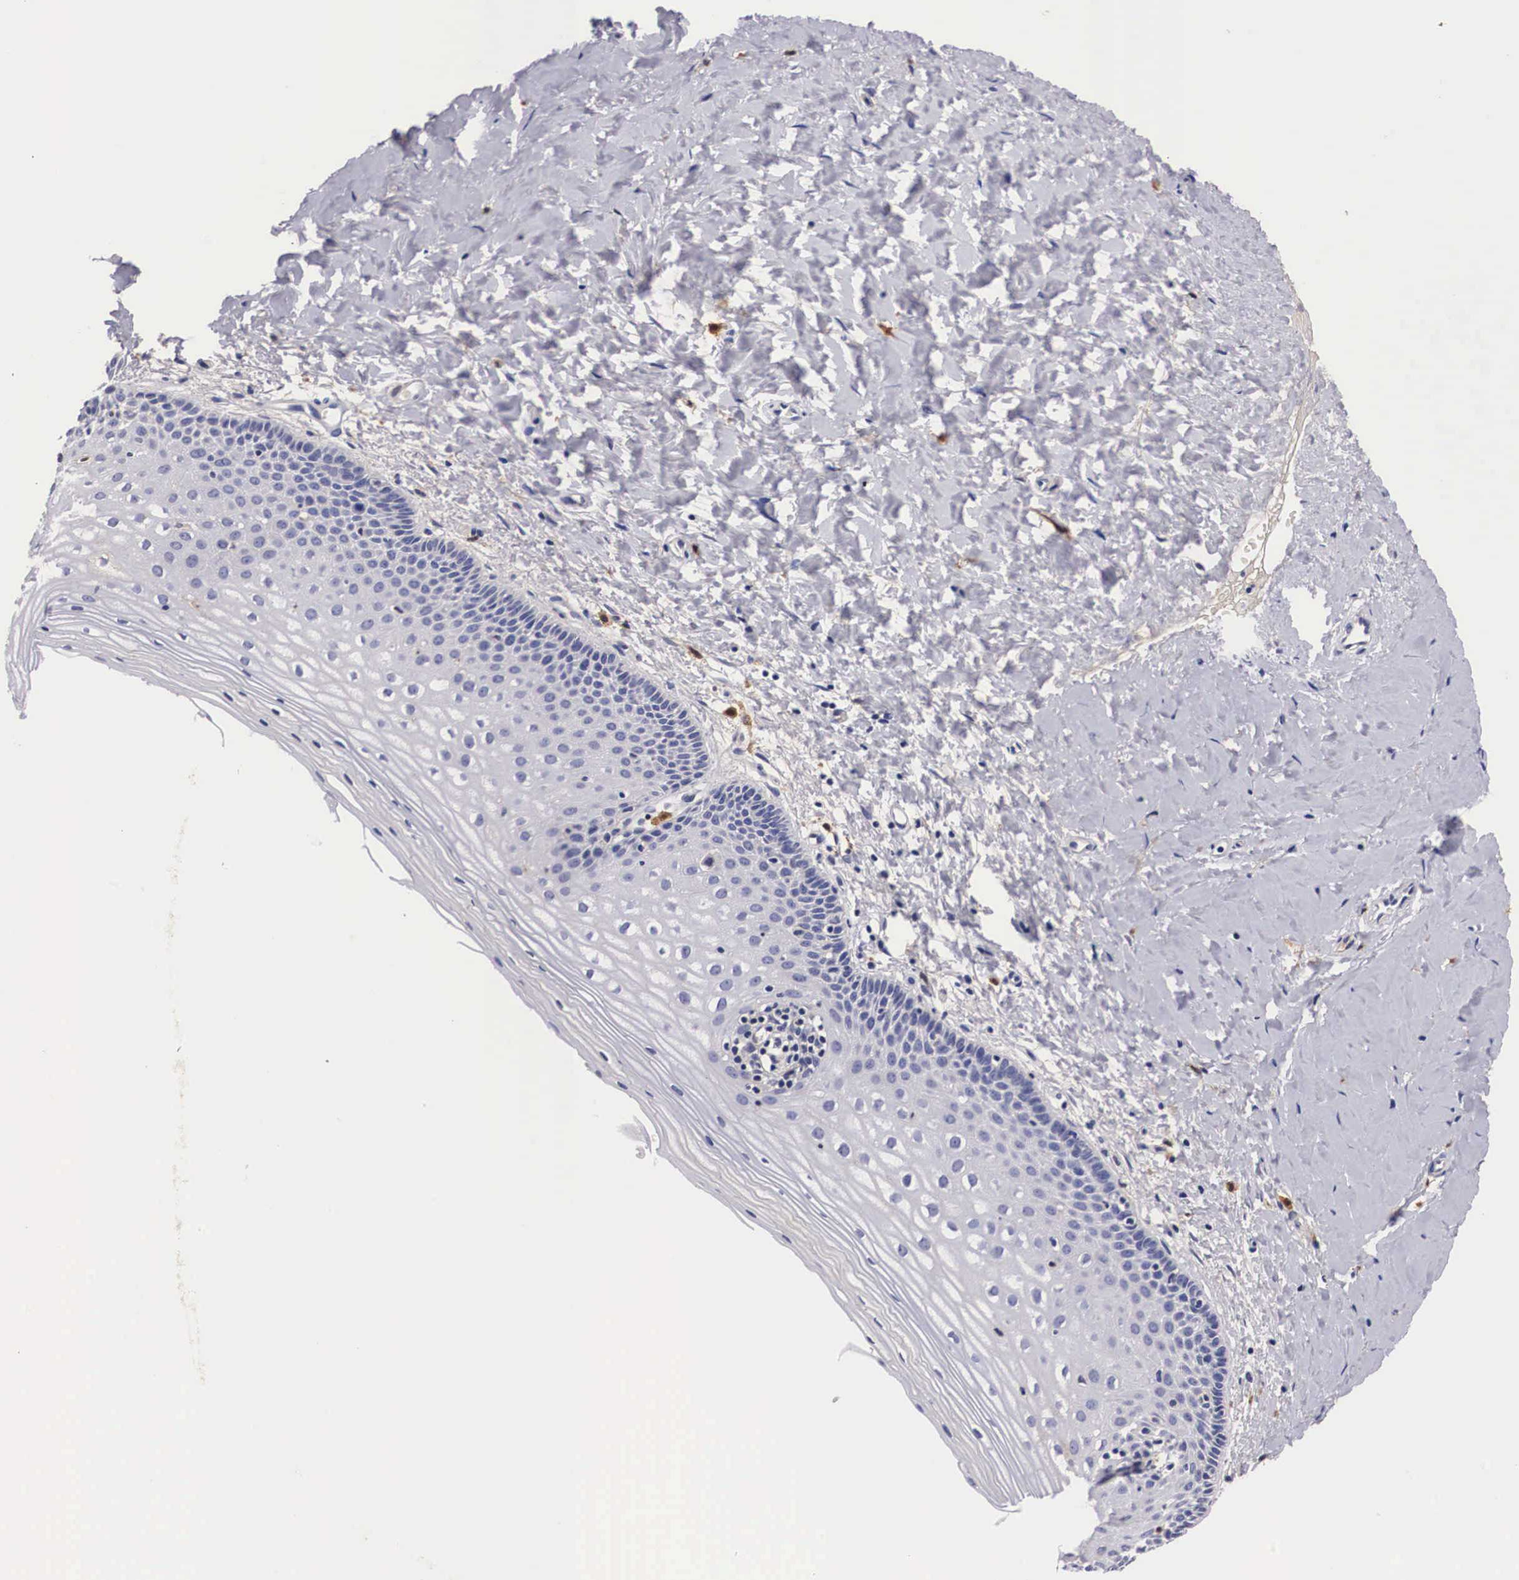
{"staining": {"intensity": "negative", "quantity": "none", "location": "none"}, "tissue": "cervix", "cell_type": "Glandular cells", "image_type": "normal", "snomed": [{"axis": "morphology", "description": "Normal tissue, NOS"}, {"axis": "topography", "description": "Cervix"}], "caption": "There is no significant expression in glandular cells of cervix. (DAB (3,3'-diaminobenzidine) IHC, high magnification).", "gene": "RENBP", "patient": {"sex": "female", "age": 53}}